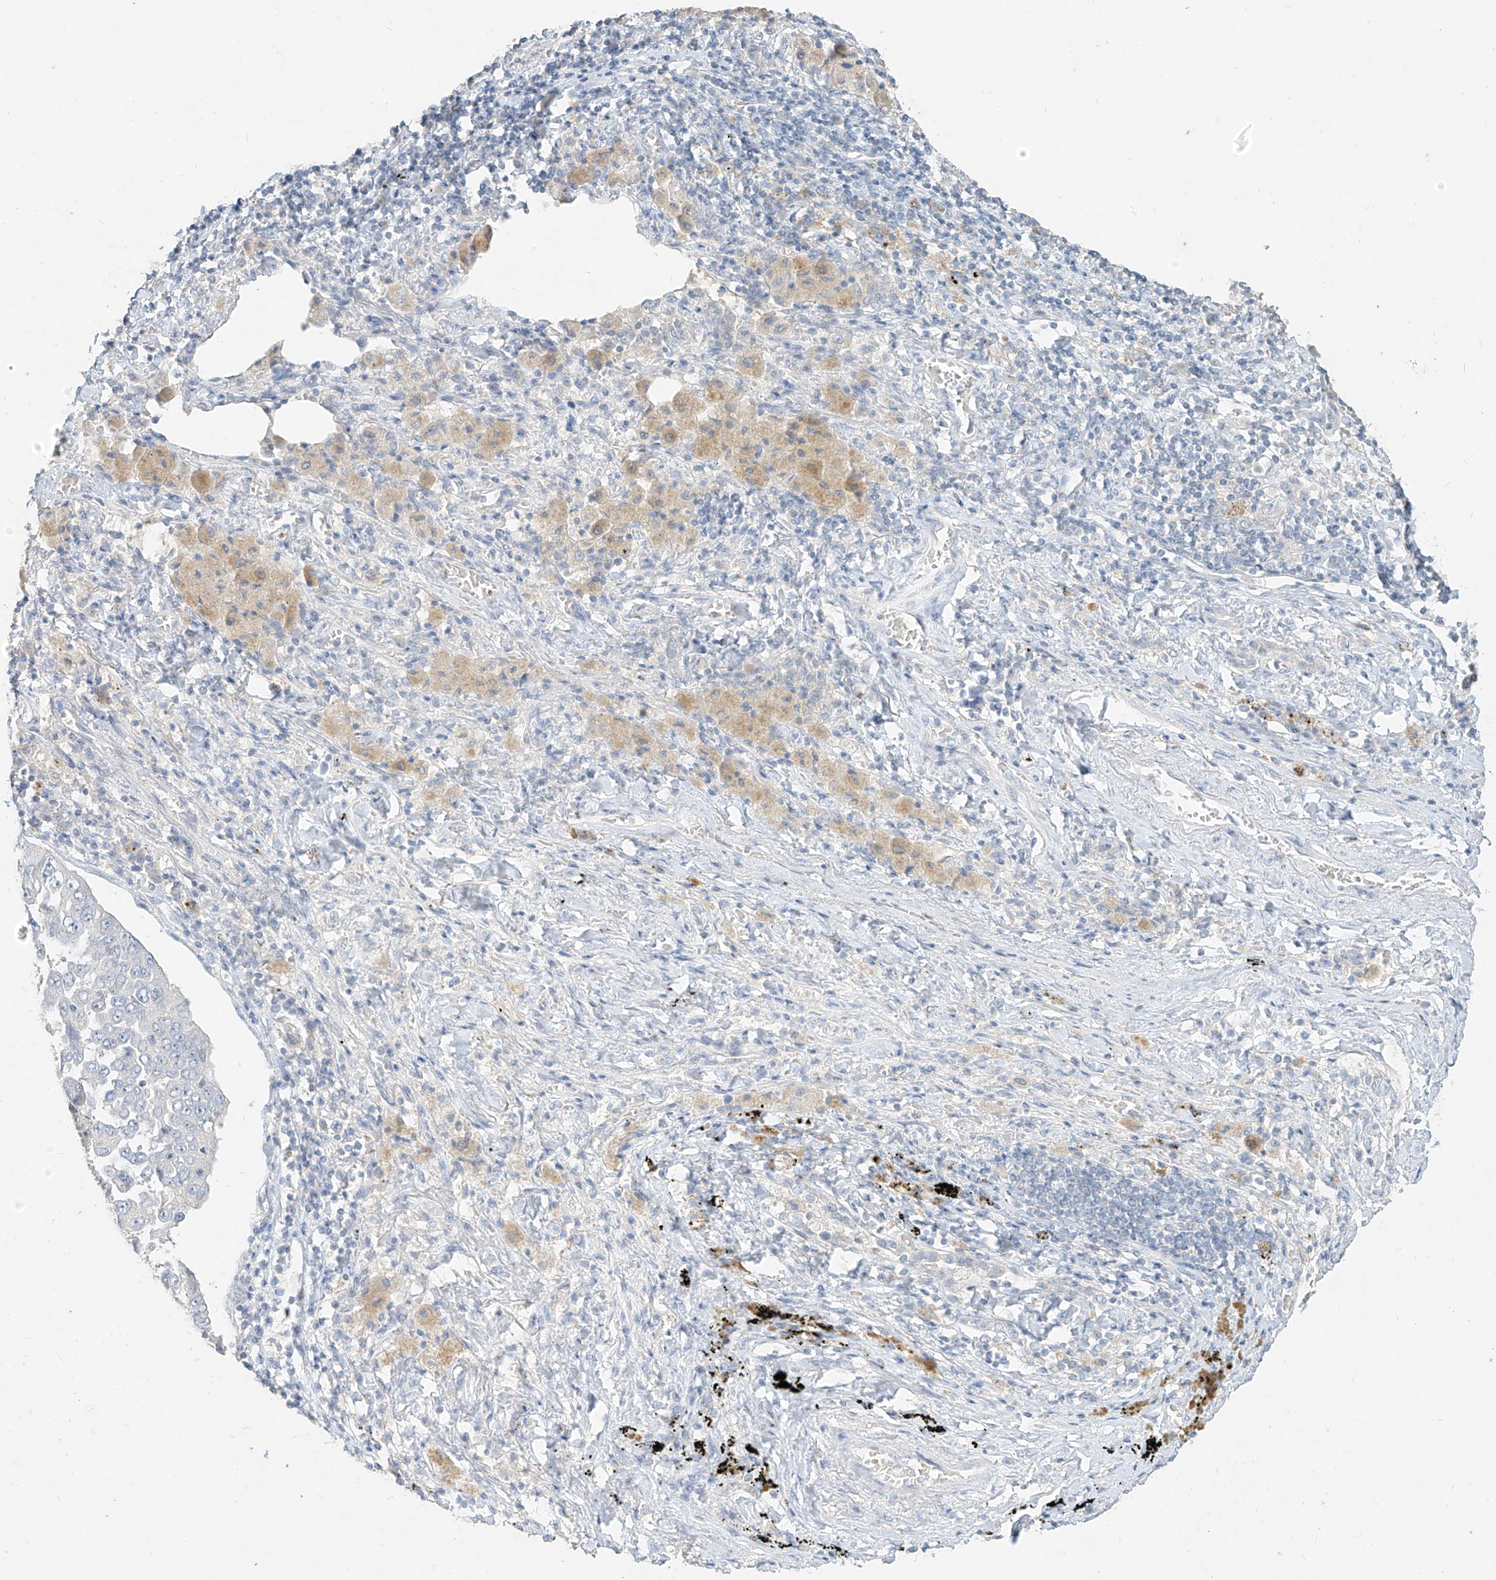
{"staining": {"intensity": "negative", "quantity": "none", "location": "none"}, "tissue": "lung cancer", "cell_type": "Tumor cells", "image_type": "cancer", "snomed": [{"axis": "morphology", "description": "Adenocarcinoma, NOS"}, {"axis": "topography", "description": "Lung"}], "caption": "Adenocarcinoma (lung) was stained to show a protein in brown. There is no significant expression in tumor cells.", "gene": "ZZEF1", "patient": {"sex": "female", "age": 51}}